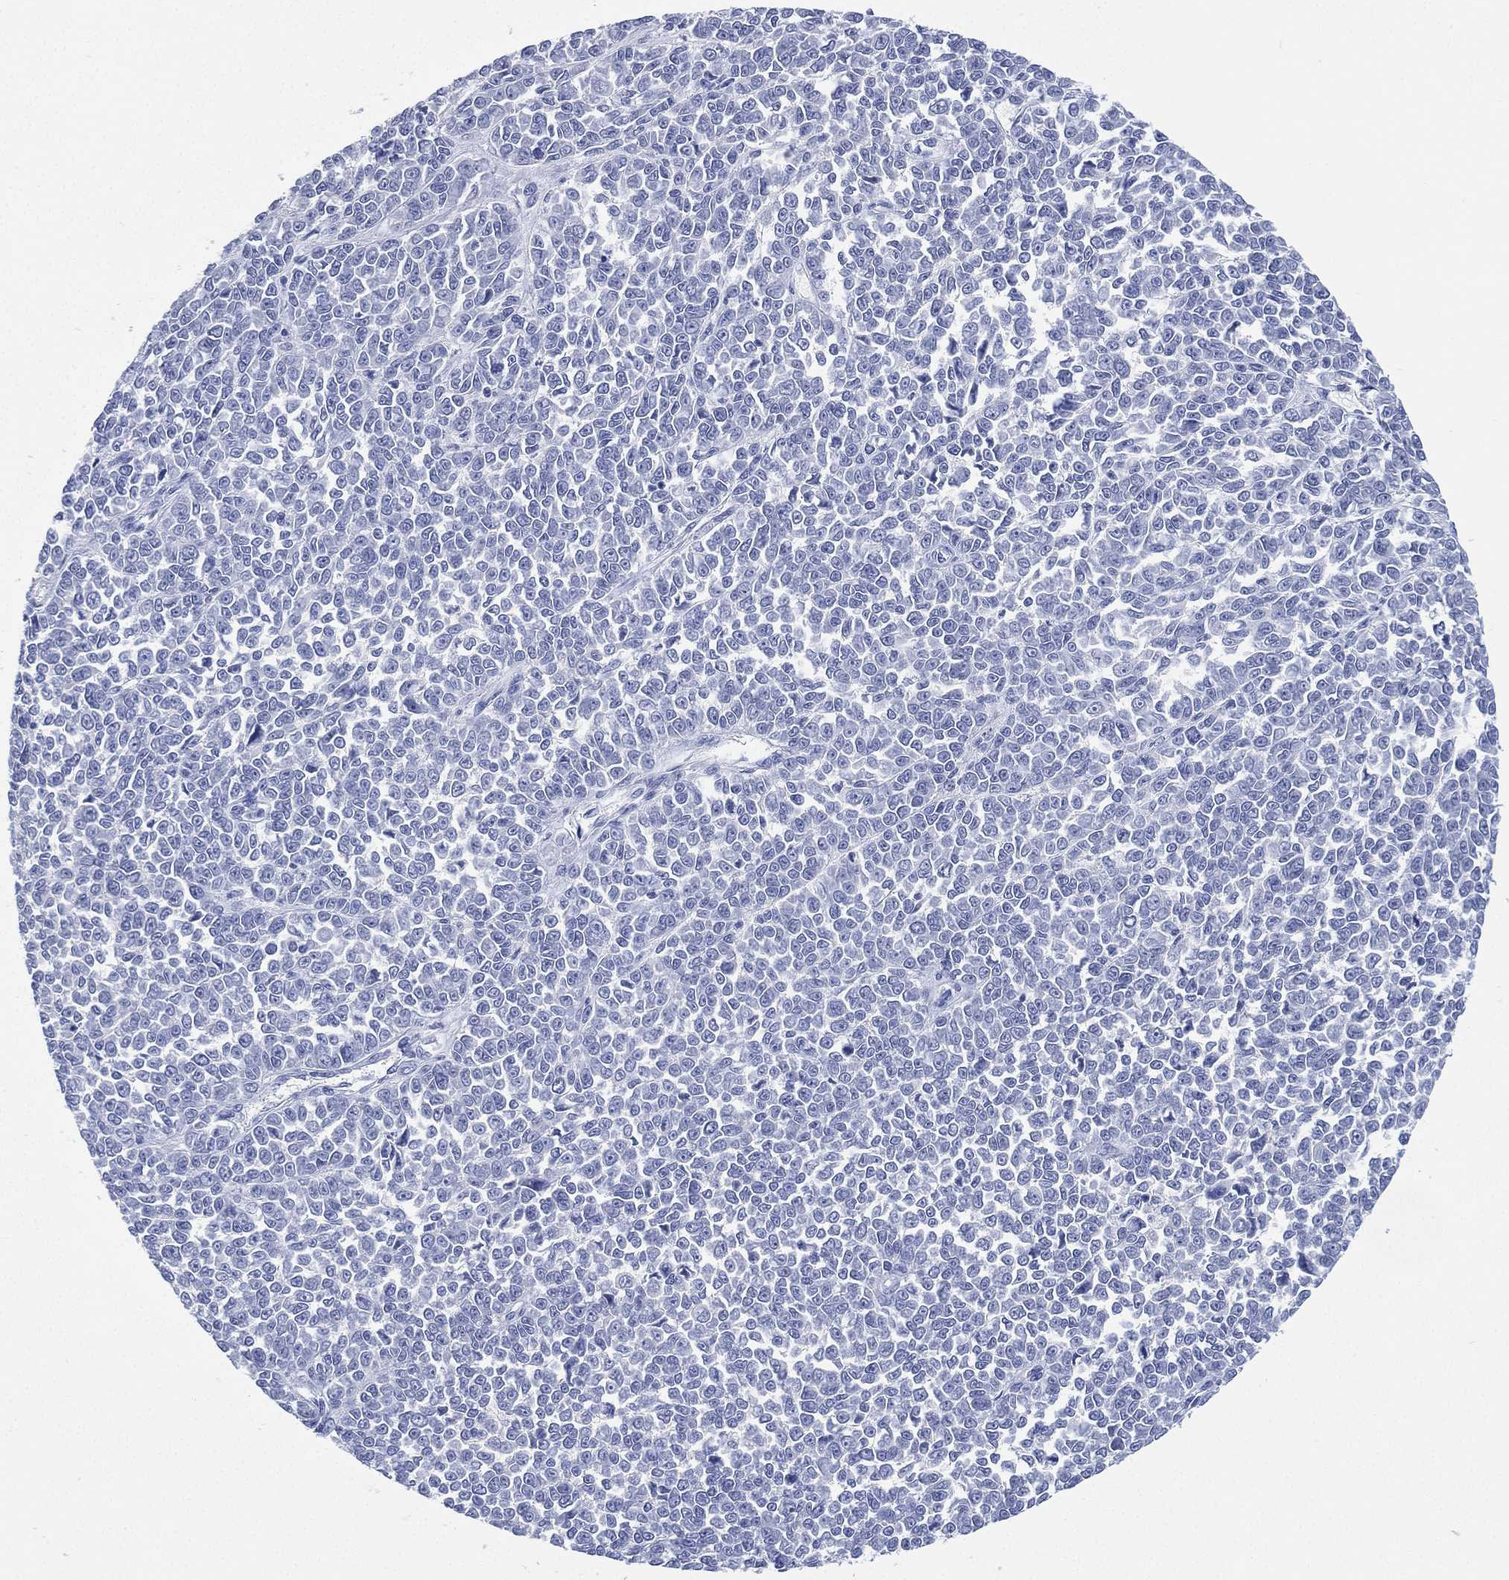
{"staining": {"intensity": "negative", "quantity": "none", "location": "none"}, "tissue": "melanoma", "cell_type": "Tumor cells", "image_type": "cancer", "snomed": [{"axis": "morphology", "description": "Malignant melanoma, NOS"}, {"axis": "topography", "description": "Skin"}], "caption": "IHC photomicrograph of human melanoma stained for a protein (brown), which displays no staining in tumor cells. The staining was performed using DAB to visualize the protein expression in brown, while the nuclei were stained in blue with hematoxylin (Magnification: 20x).", "gene": "FMO1", "patient": {"sex": "female", "age": 95}}